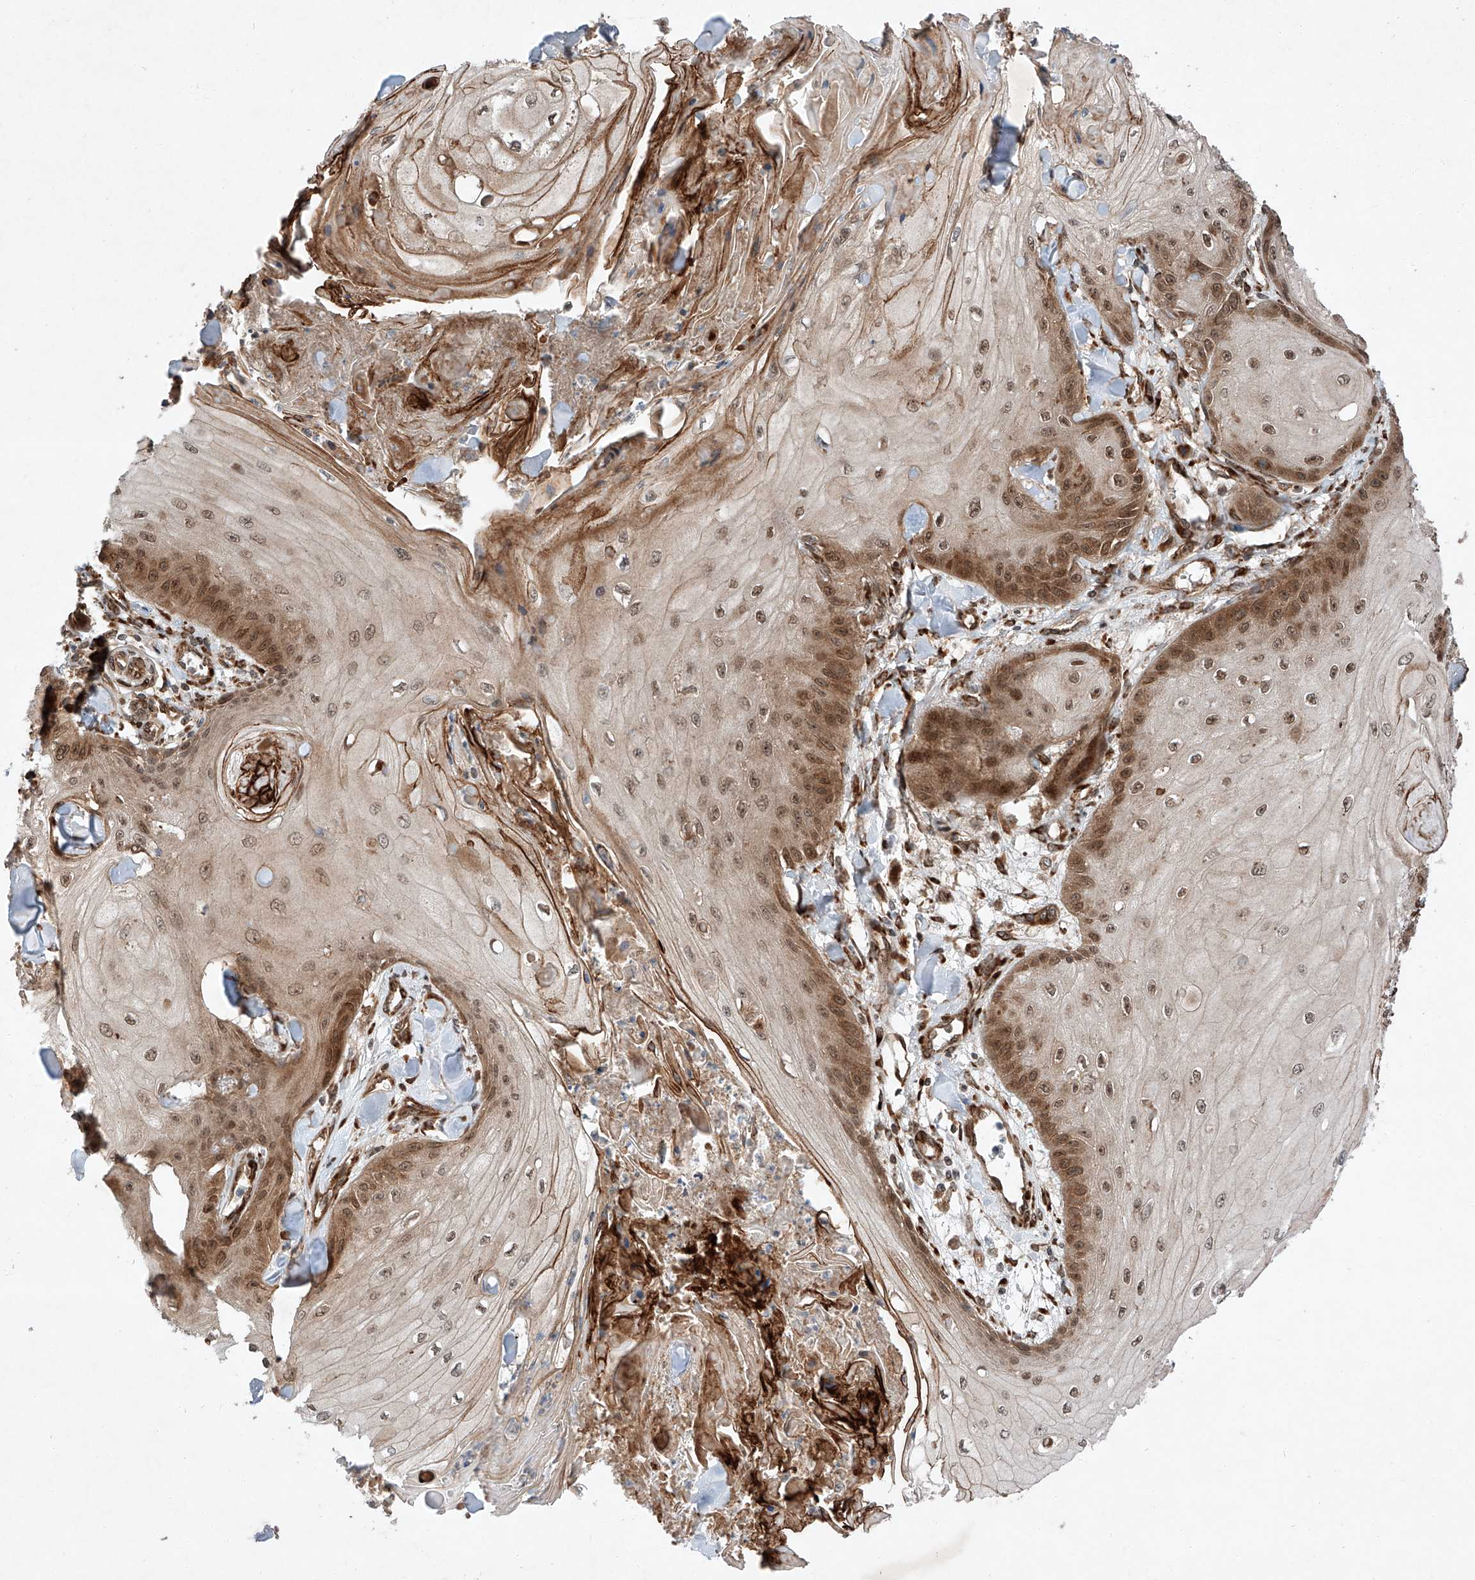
{"staining": {"intensity": "moderate", "quantity": ">75%", "location": "cytoplasmic/membranous,nuclear"}, "tissue": "skin cancer", "cell_type": "Tumor cells", "image_type": "cancer", "snomed": [{"axis": "morphology", "description": "Squamous cell carcinoma, NOS"}, {"axis": "topography", "description": "Skin"}], "caption": "Squamous cell carcinoma (skin) tissue exhibits moderate cytoplasmic/membranous and nuclear expression in approximately >75% of tumor cells, visualized by immunohistochemistry.", "gene": "ZFP28", "patient": {"sex": "male", "age": 74}}